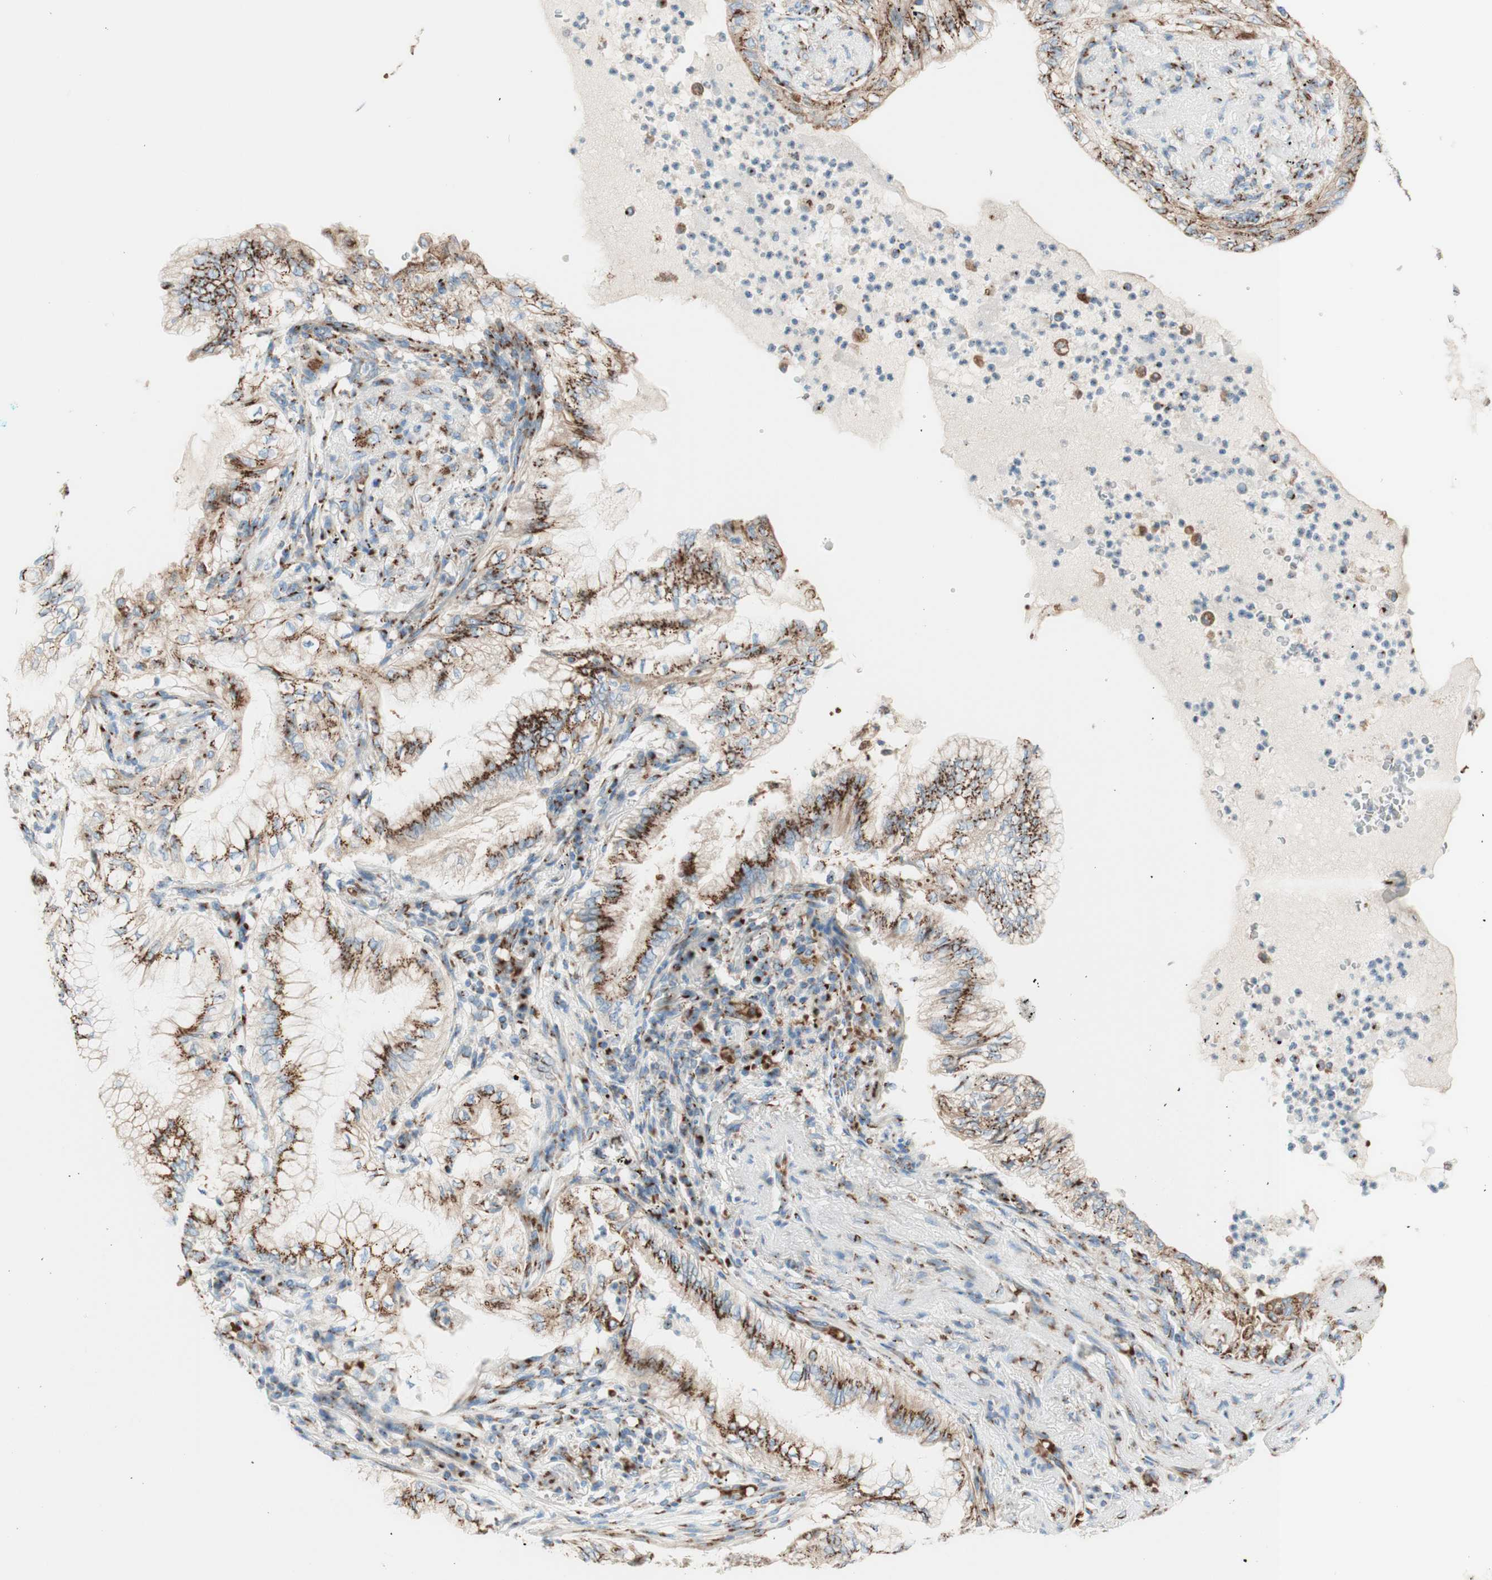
{"staining": {"intensity": "strong", "quantity": ">75%", "location": "cytoplasmic/membranous"}, "tissue": "lung cancer", "cell_type": "Tumor cells", "image_type": "cancer", "snomed": [{"axis": "morphology", "description": "Normal tissue, NOS"}, {"axis": "morphology", "description": "Adenocarcinoma, NOS"}, {"axis": "topography", "description": "Bronchus"}, {"axis": "topography", "description": "Lung"}], "caption": "Immunohistochemical staining of human lung adenocarcinoma shows strong cytoplasmic/membranous protein staining in about >75% of tumor cells. Using DAB (brown) and hematoxylin (blue) stains, captured at high magnification using brightfield microscopy.", "gene": "GOLGB1", "patient": {"sex": "female", "age": 70}}